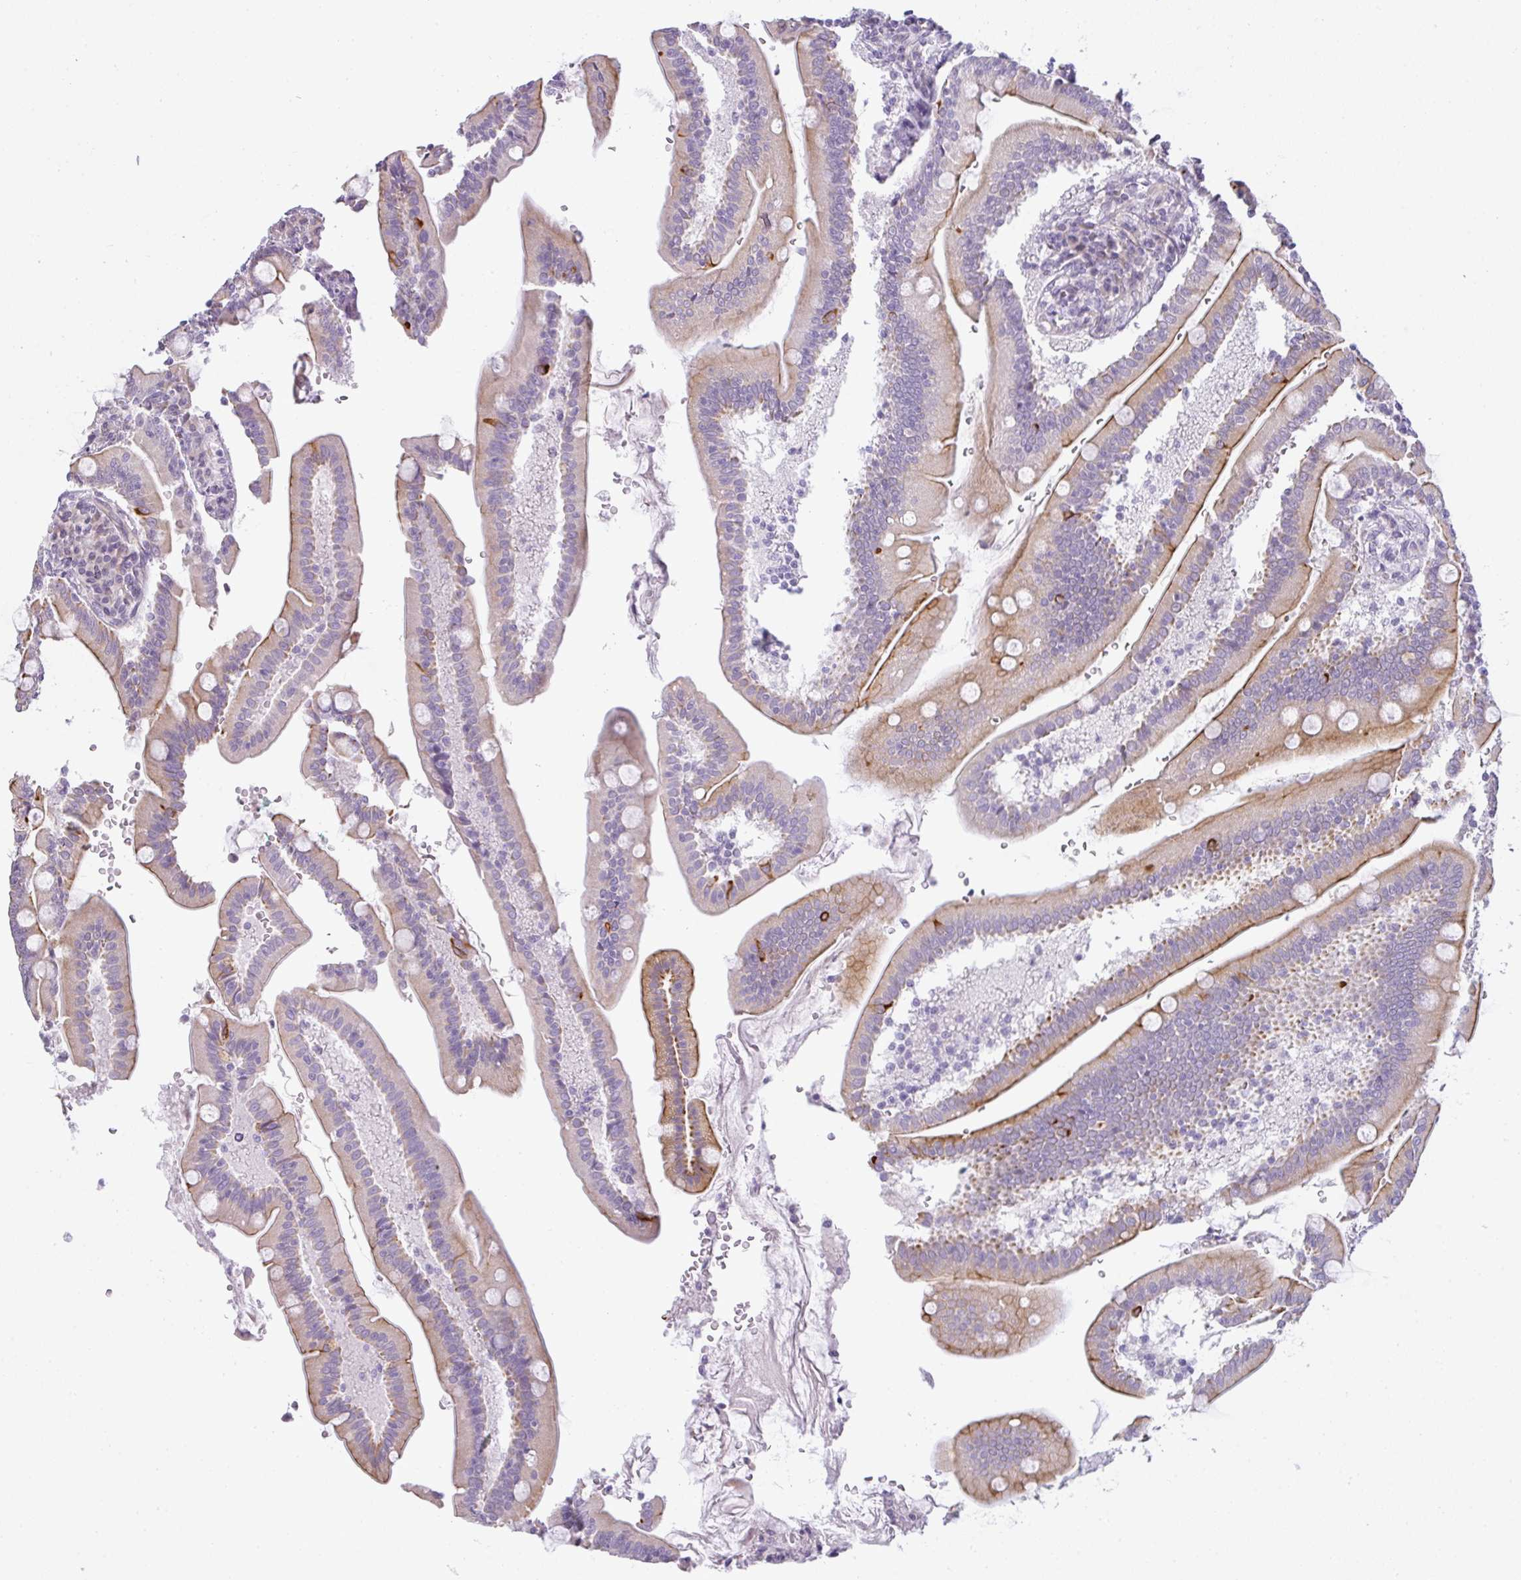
{"staining": {"intensity": "moderate", "quantity": "<25%", "location": "cytoplasmic/membranous"}, "tissue": "duodenum", "cell_type": "Glandular cells", "image_type": "normal", "snomed": [{"axis": "morphology", "description": "Normal tissue, NOS"}, {"axis": "topography", "description": "Duodenum"}], "caption": "An IHC photomicrograph of normal tissue is shown. Protein staining in brown shows moderate cytoplasmic/membranous positivity in duodenum within glandular cells. The protein of interest is stained brown, and the nuclei are stained in blue (DAB IHC with brightfield microscopy, high magnification).", "gene": "SIRPB2", "patient": {"sex": "female", "age": 67}}